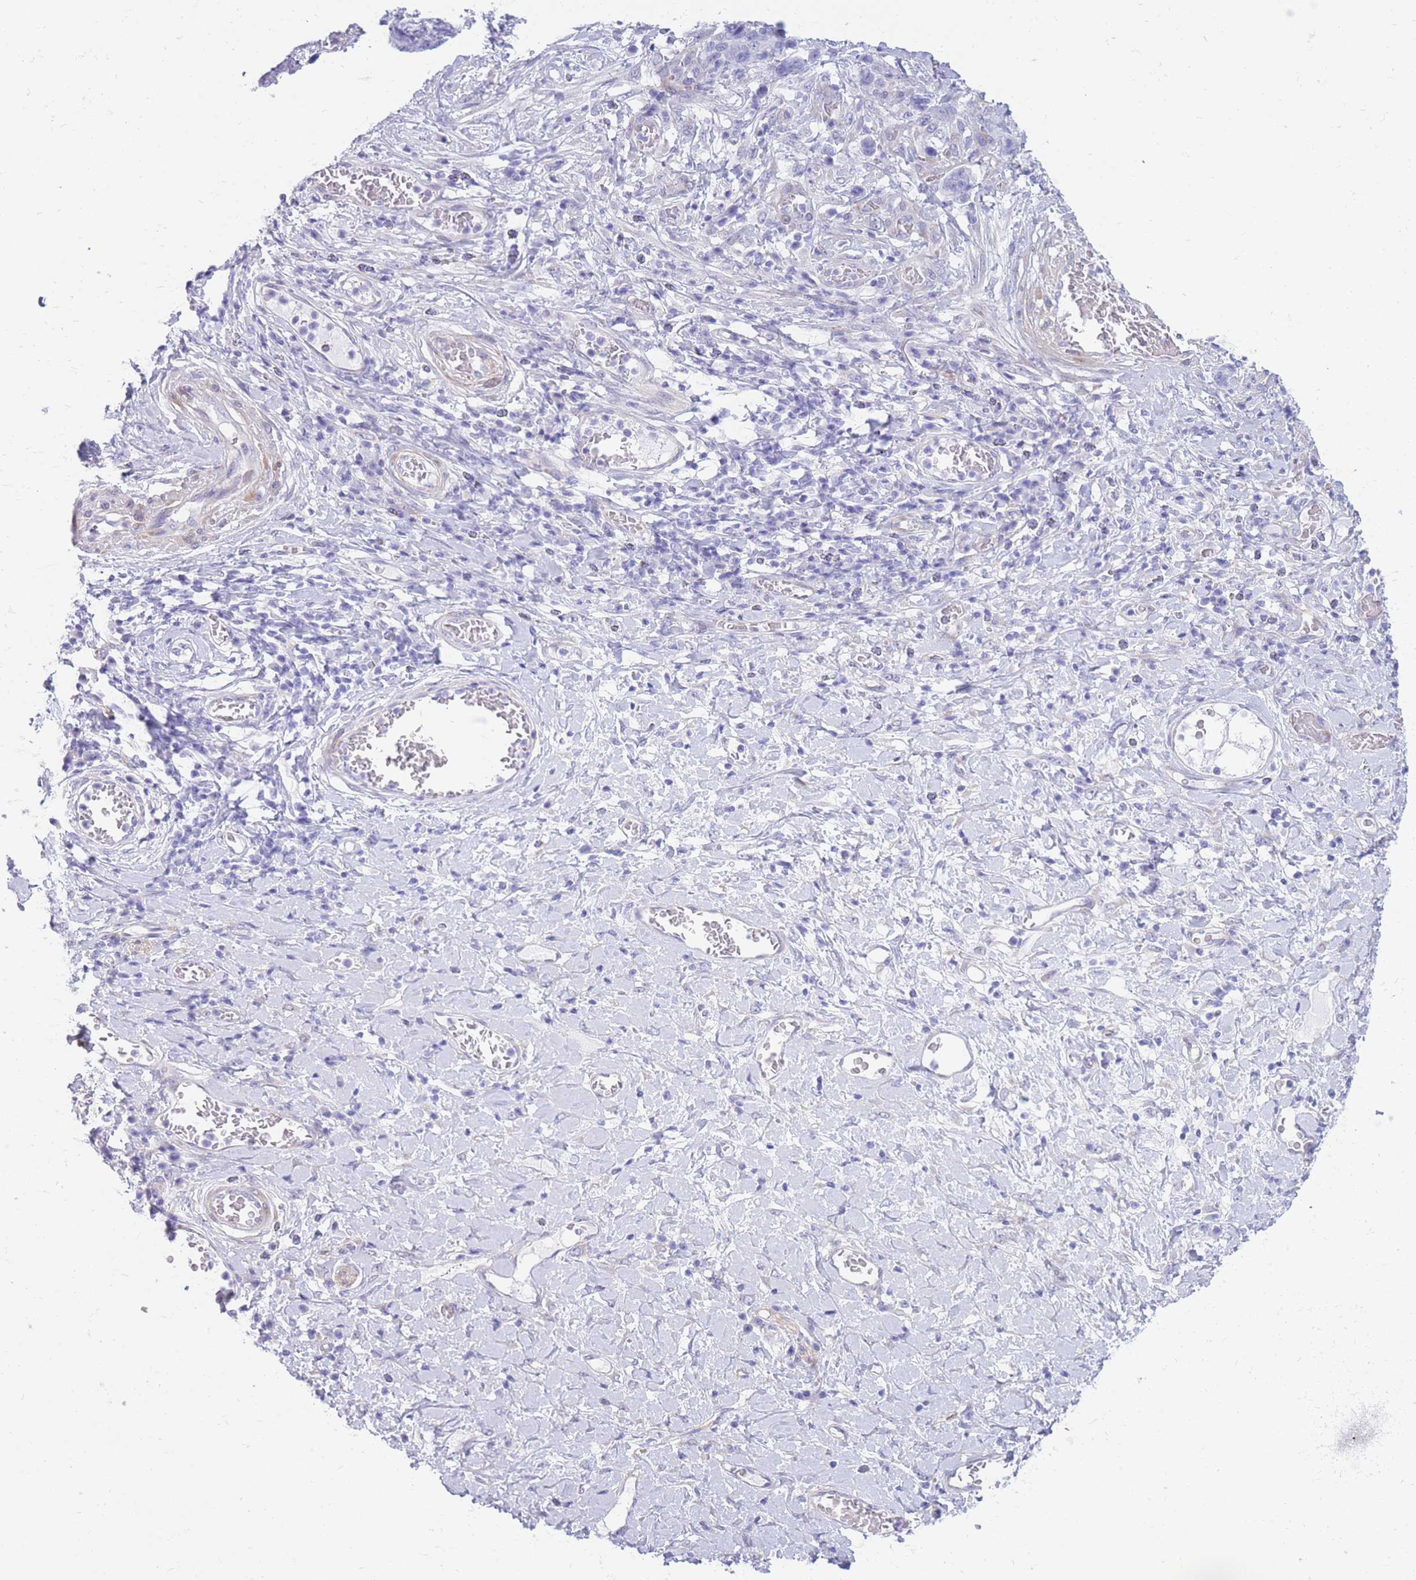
{"staining": {"intensity": "negative", "quantity": "none", "location": "none"}, "tissue": "stomach cancer", "cell_type": "Tumor cells", "image_type": "cancer", "snomed": [{"axis": "morphology", "description": "Normal tissue, NOS"}, {"axis": "morphology", "description": "Adenocarcinoma, NOS"}, {"axis": "topography", "description": "Stomach"}], "caption": "Immunohistochemical staining of adenocarcinoma (stomach) displays no significant positivity in tumor cells. Nuclei are stained in blue.", "gene": "MTSS2", "patient": {"sex": "female", "age": 64}}